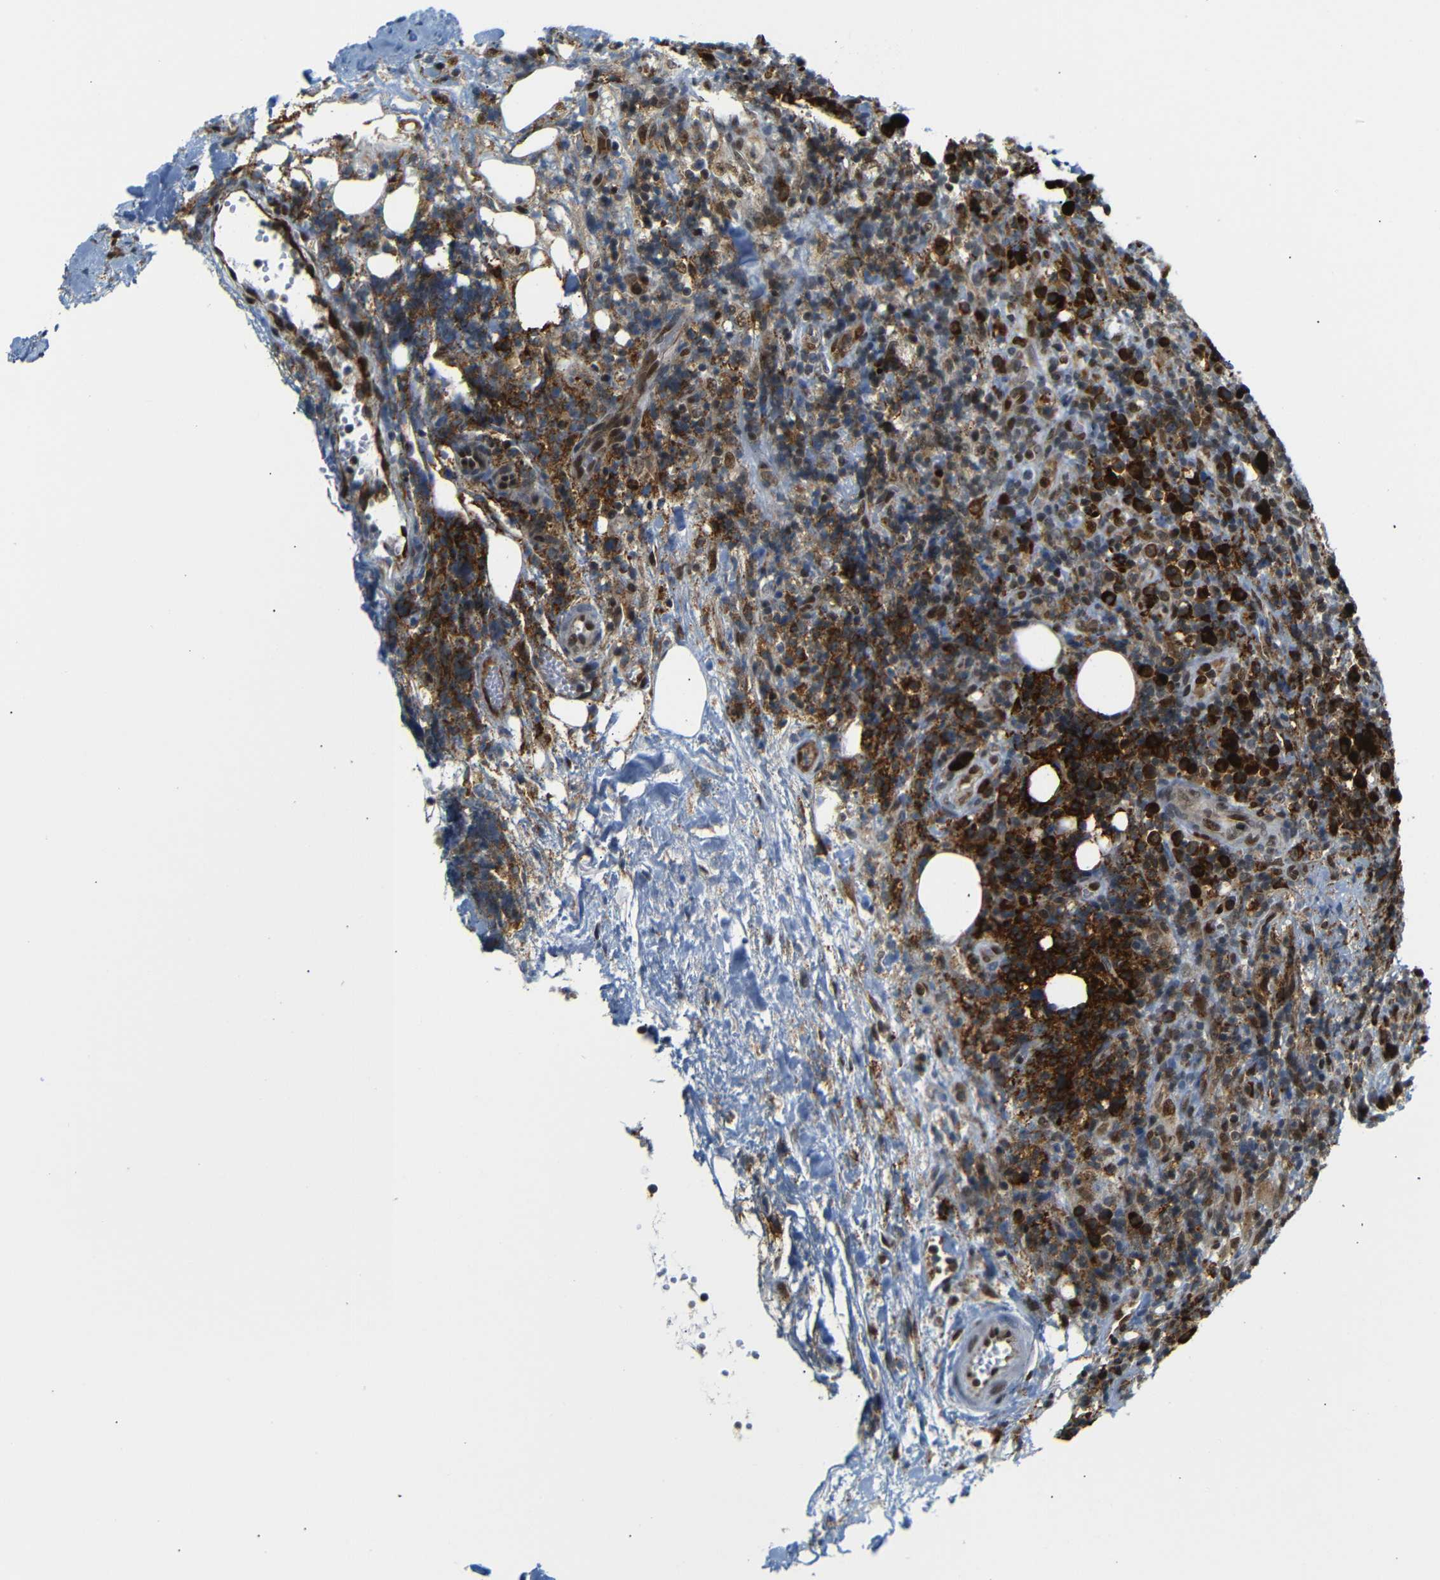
{"staining": {"intensity": "moderate", "quantity": ">75%", "location": "cytoplasmic/membranous"}, "tissue": "lymphoma", "cell_type": "Tumor cells", "image_type": "cancer", "snomed": [{"axis": "morphology", "description": "Malignant lymphoma, non-Hodgkin's type, High grade"}, {"axis": "topography", "description": "Lymph node"}], "caption": "Brown immunohistochemical staining in human lymphoma reveals moderate cytoplasmic/membranous positivity in approximately >75% of tumor cells. (IHC, brightfield microscopy, high magnification).", "gene": "SPCS2", "patient": {"sex": "female", "age": 76}}